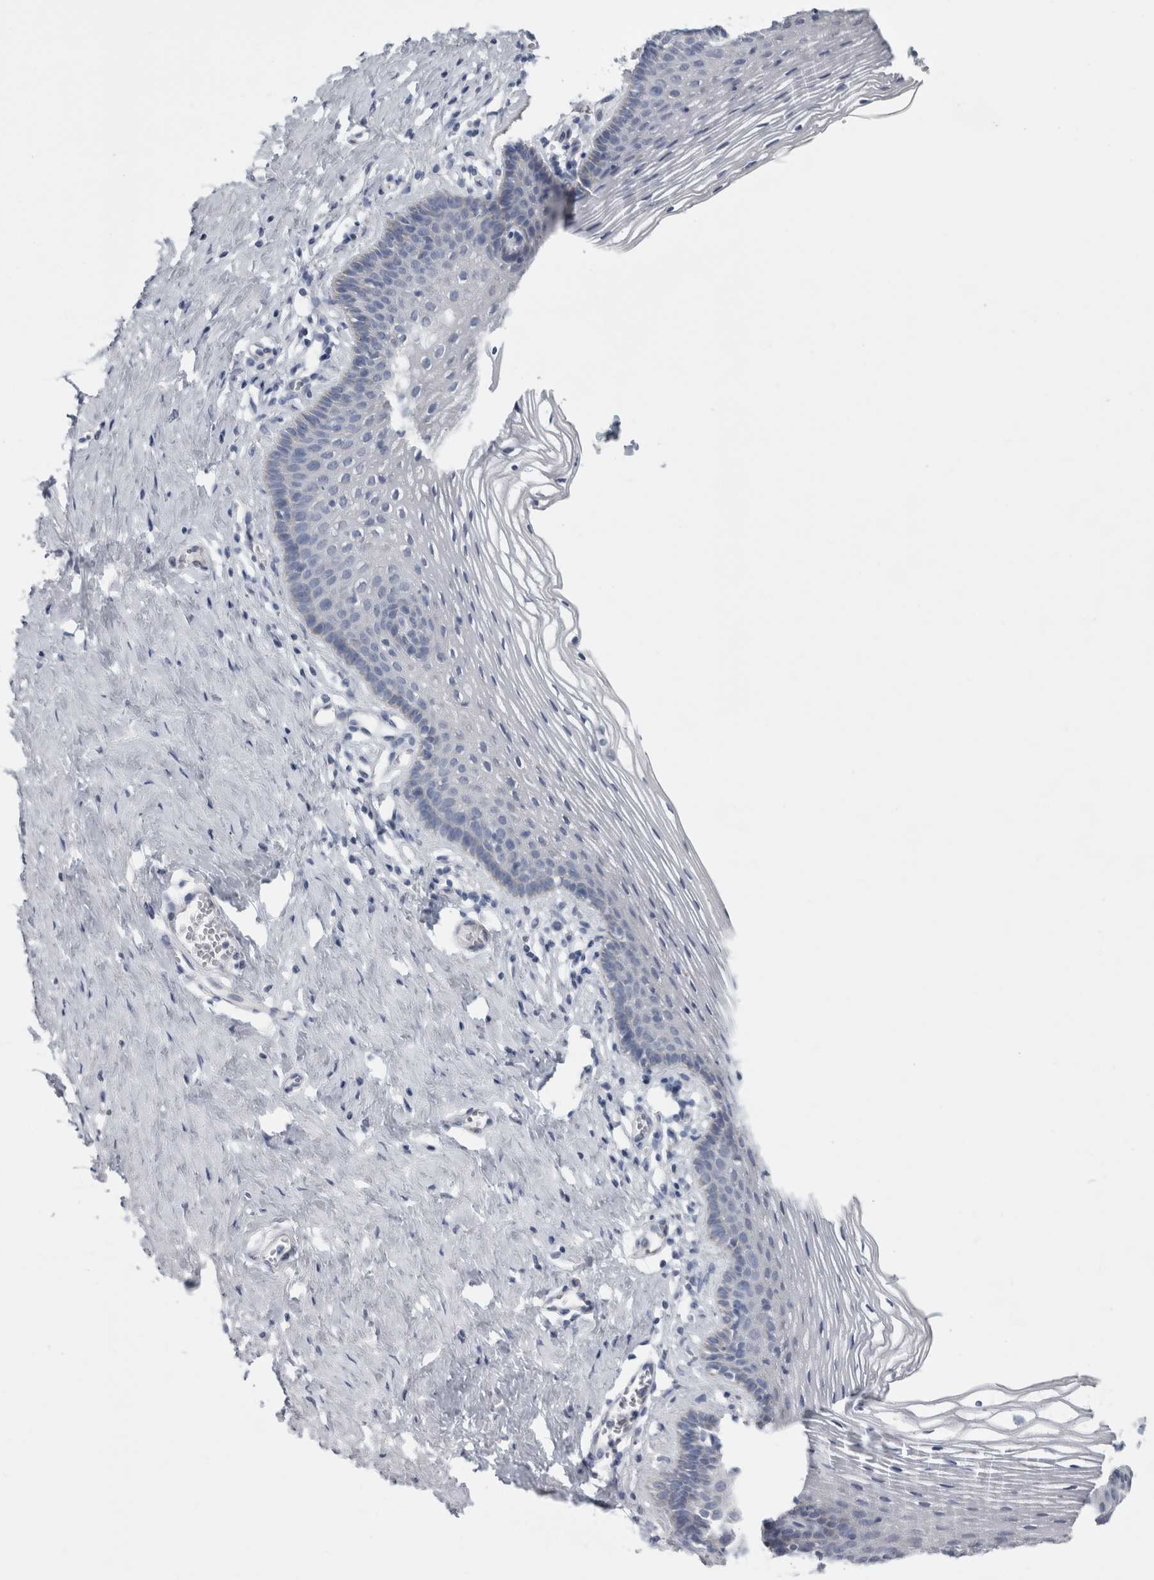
{"staining": {"intensity": "negative", "quantity": "none", "location": "none"}, "tissue": "vagina", "cell_type": "Squamous epithelial cells", "image_type": "normal", "snomed": [{"axis": "morphology", "description": "Normal tissue, NOS"}, {"axis": "topography", "description": "Vagina"}], "caption": "Squamous epithelial cells show no significant protein expression in benign vagina. The staining was performed using DAB (3,3'-diaminobenzidine) to visualize the protein expression in brown, while the nuclei were stained in blue with hematoxylin (Magnification: 20x).", "gene": "FXYD7", "patient": {"sex": "female", "age": 32}}